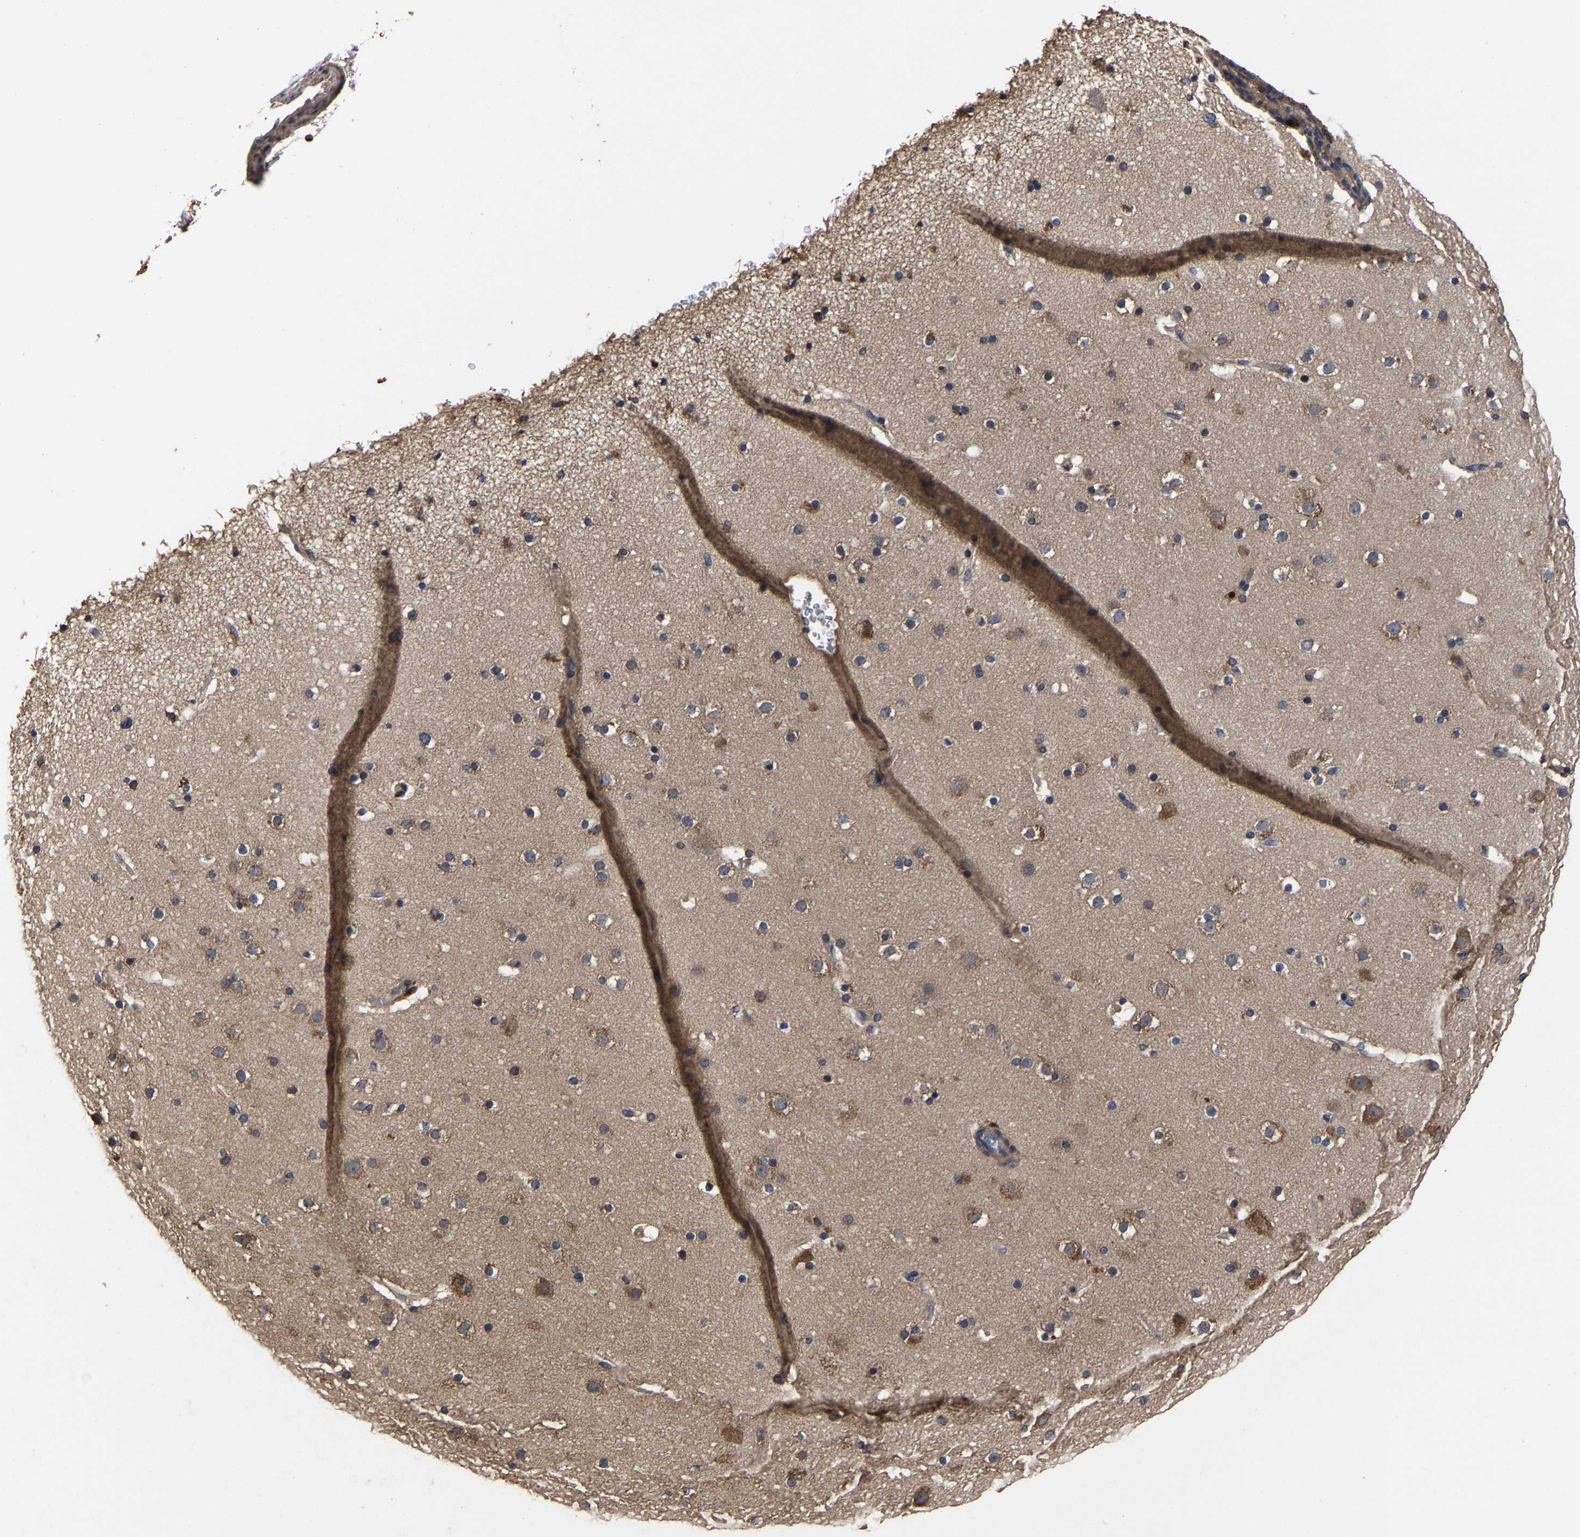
{"staining": {"intensity": "weak", "quantity": ">75%", "location": "cytoplasmic/membranous"}, "tissue": "cerebral cortex", "cell_type": "Endothelial cells", "image_type": "normal", "snomed": [{"axis": "morphology", "description": "Normal tissue, NOS"}, {"axis": "topography", "description": "Cerebral cortex"}], "caption": "Brown immunohistochemical staining in normal cerebral cortex displays weak cytoplasmic/membranous staining in approximately >75% of endothelial cells.", "gene": "ITCH", "patient": {"sex": "male", "age": 57}}